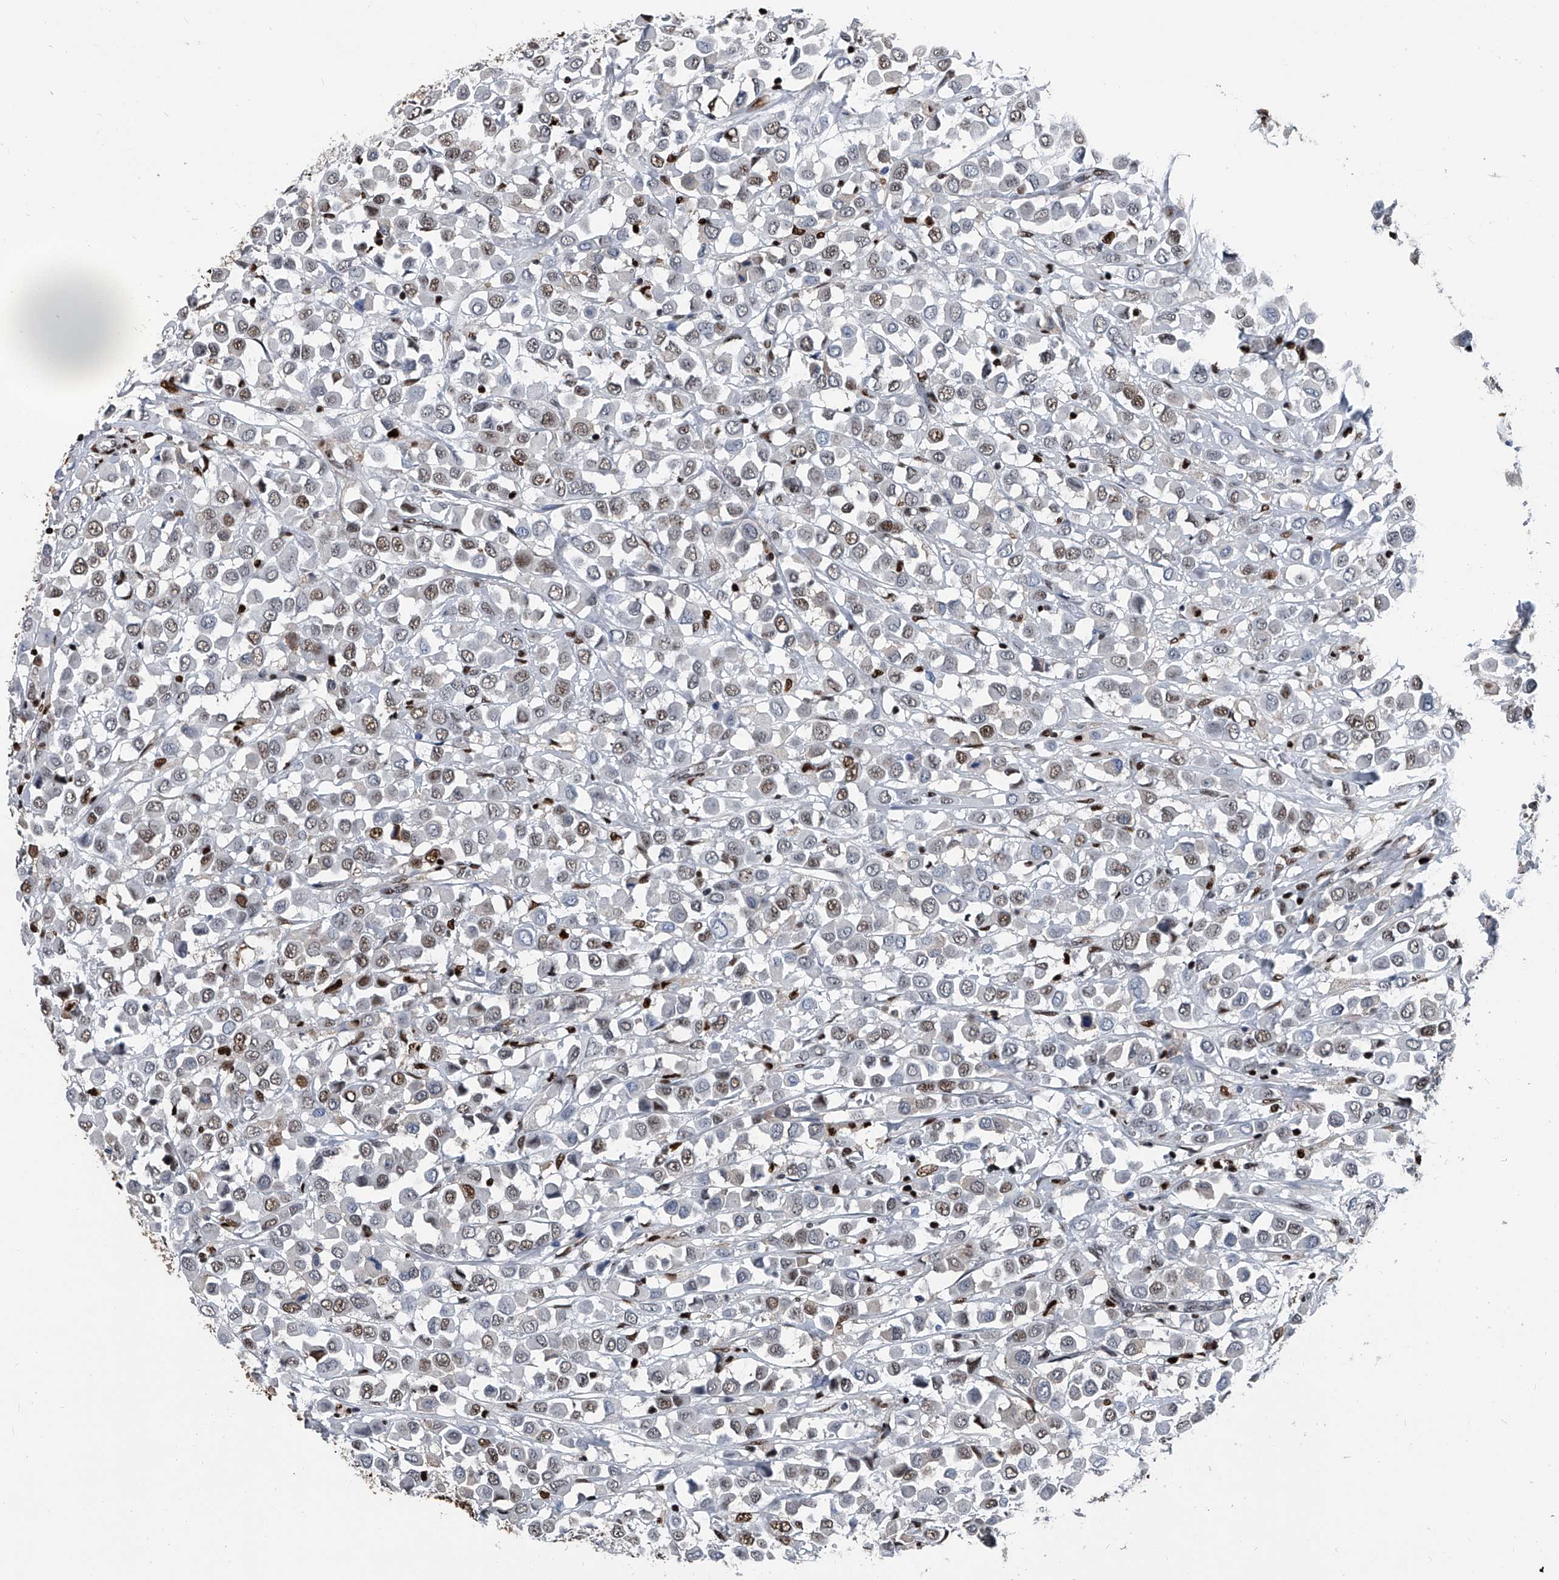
{"staining": {"intensity": "weak", "quantity": "<25%", "location": "nuclear"}, "tissue": "breast cancer", "cell_type": "Tumor cells", "image_type": "cancer", "snomed": [{"axis": "morphology", "description": "Duct carcinoma"}, {"axis": "topography", "description": "Breast"}], "caption": "Protein analysis of invasive ductal carcinoma (breast) shows no significant staining in tumor cells.", "gene": "FKBP5", "patient": {"sex": "female", "age": 61}}